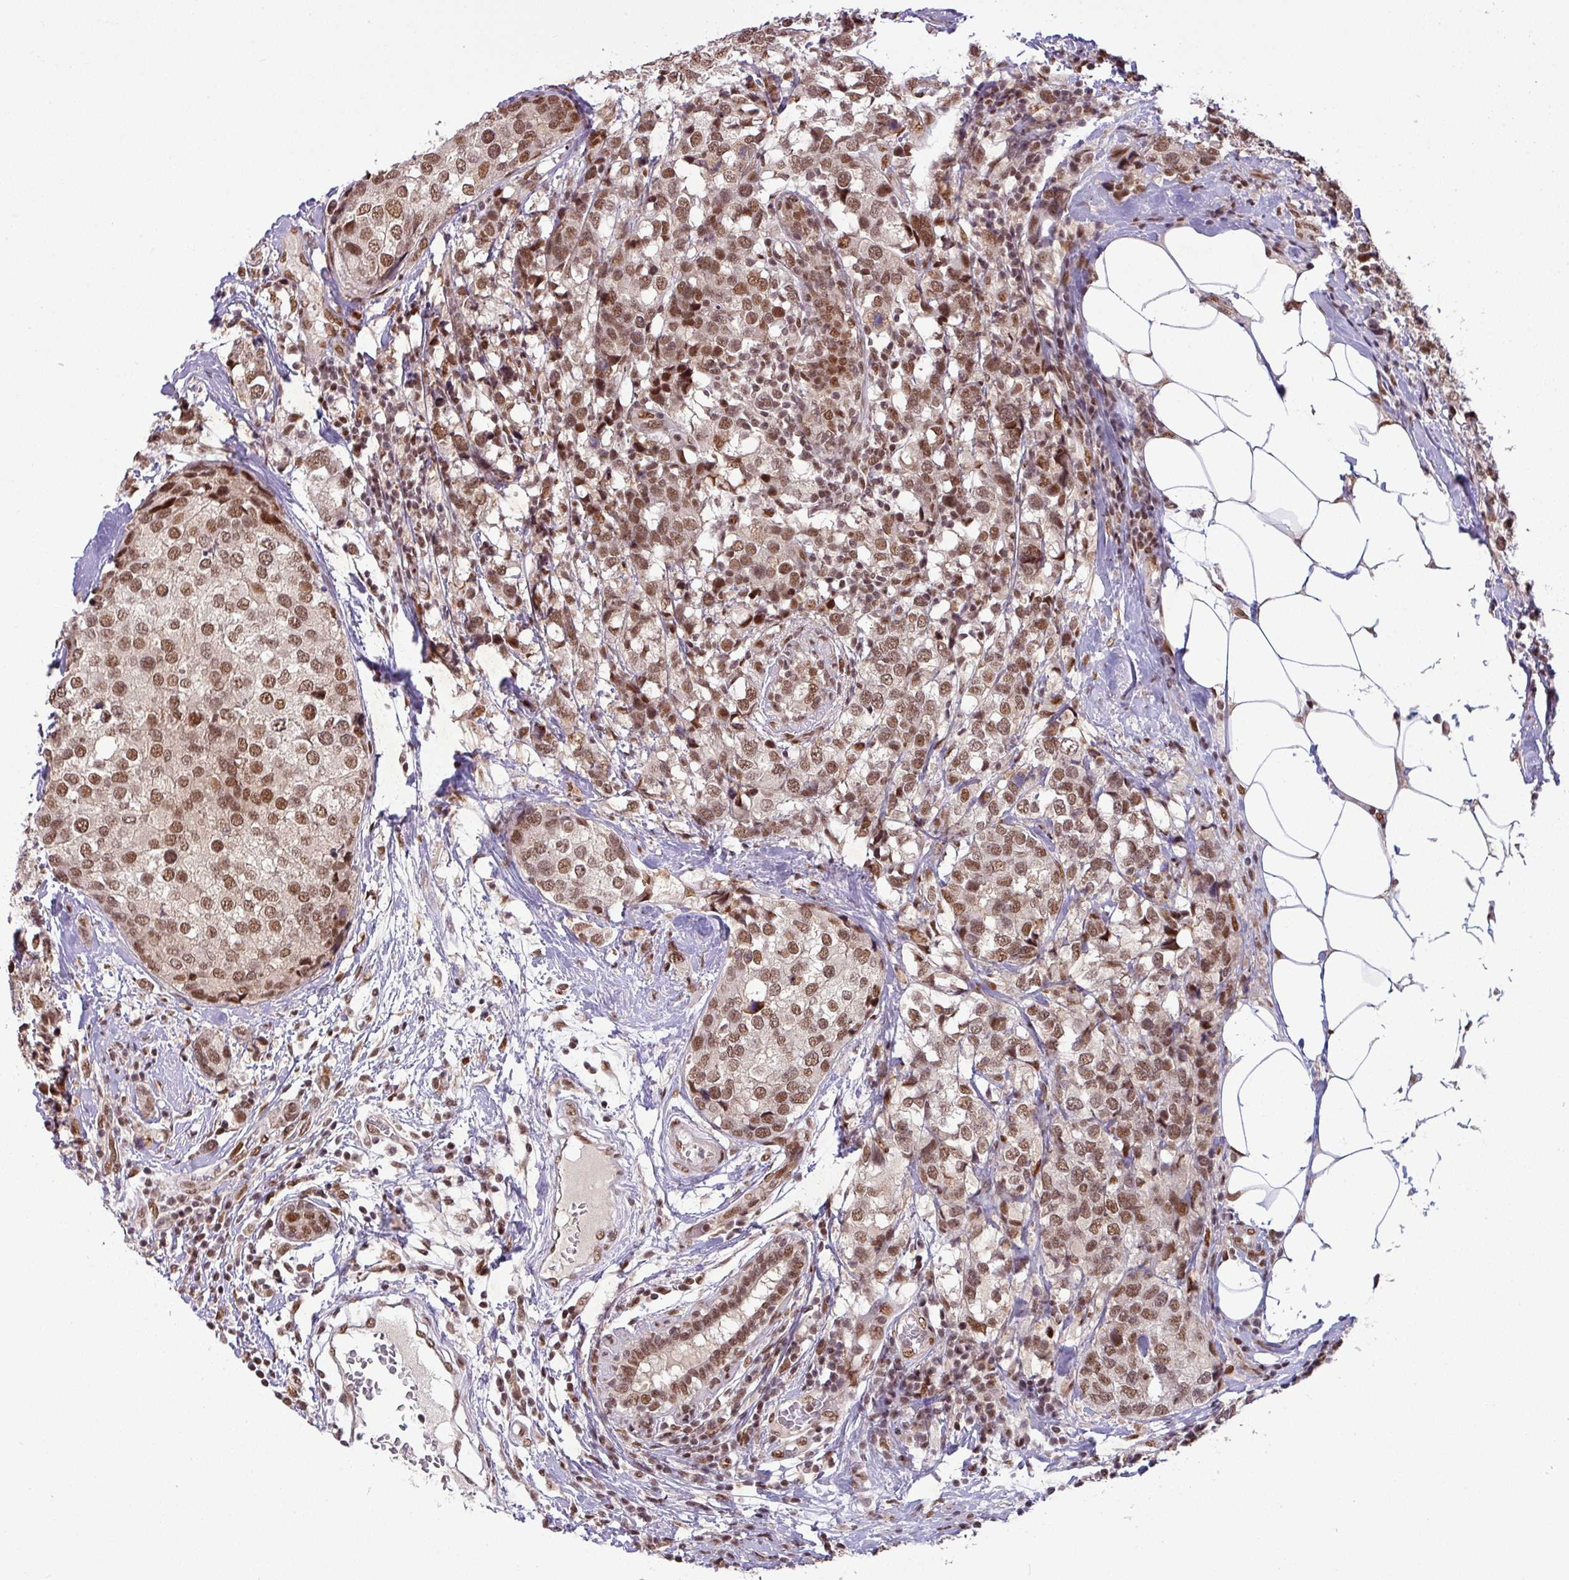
{"staining": {"intensity": "moderate", "quantity": ">75%", "location": "nuclear"}, "tissue": "breast cancer", "cell_type": "Tumor cells", "image_type": "cancer", "snomed": [{"axis": "morphology", "description": "Lobular carcinoma"}, {"axis": "topography", "description": "Breast"}], "caption": "Protein staining demonstrates moderate nuclear positivity in approximately >75% of tumor cells in breast lobular carcinoma. Nuclei are stained in blue.", "gene": "SRSF2", "patient": {"sex": "female", "age": 59}}